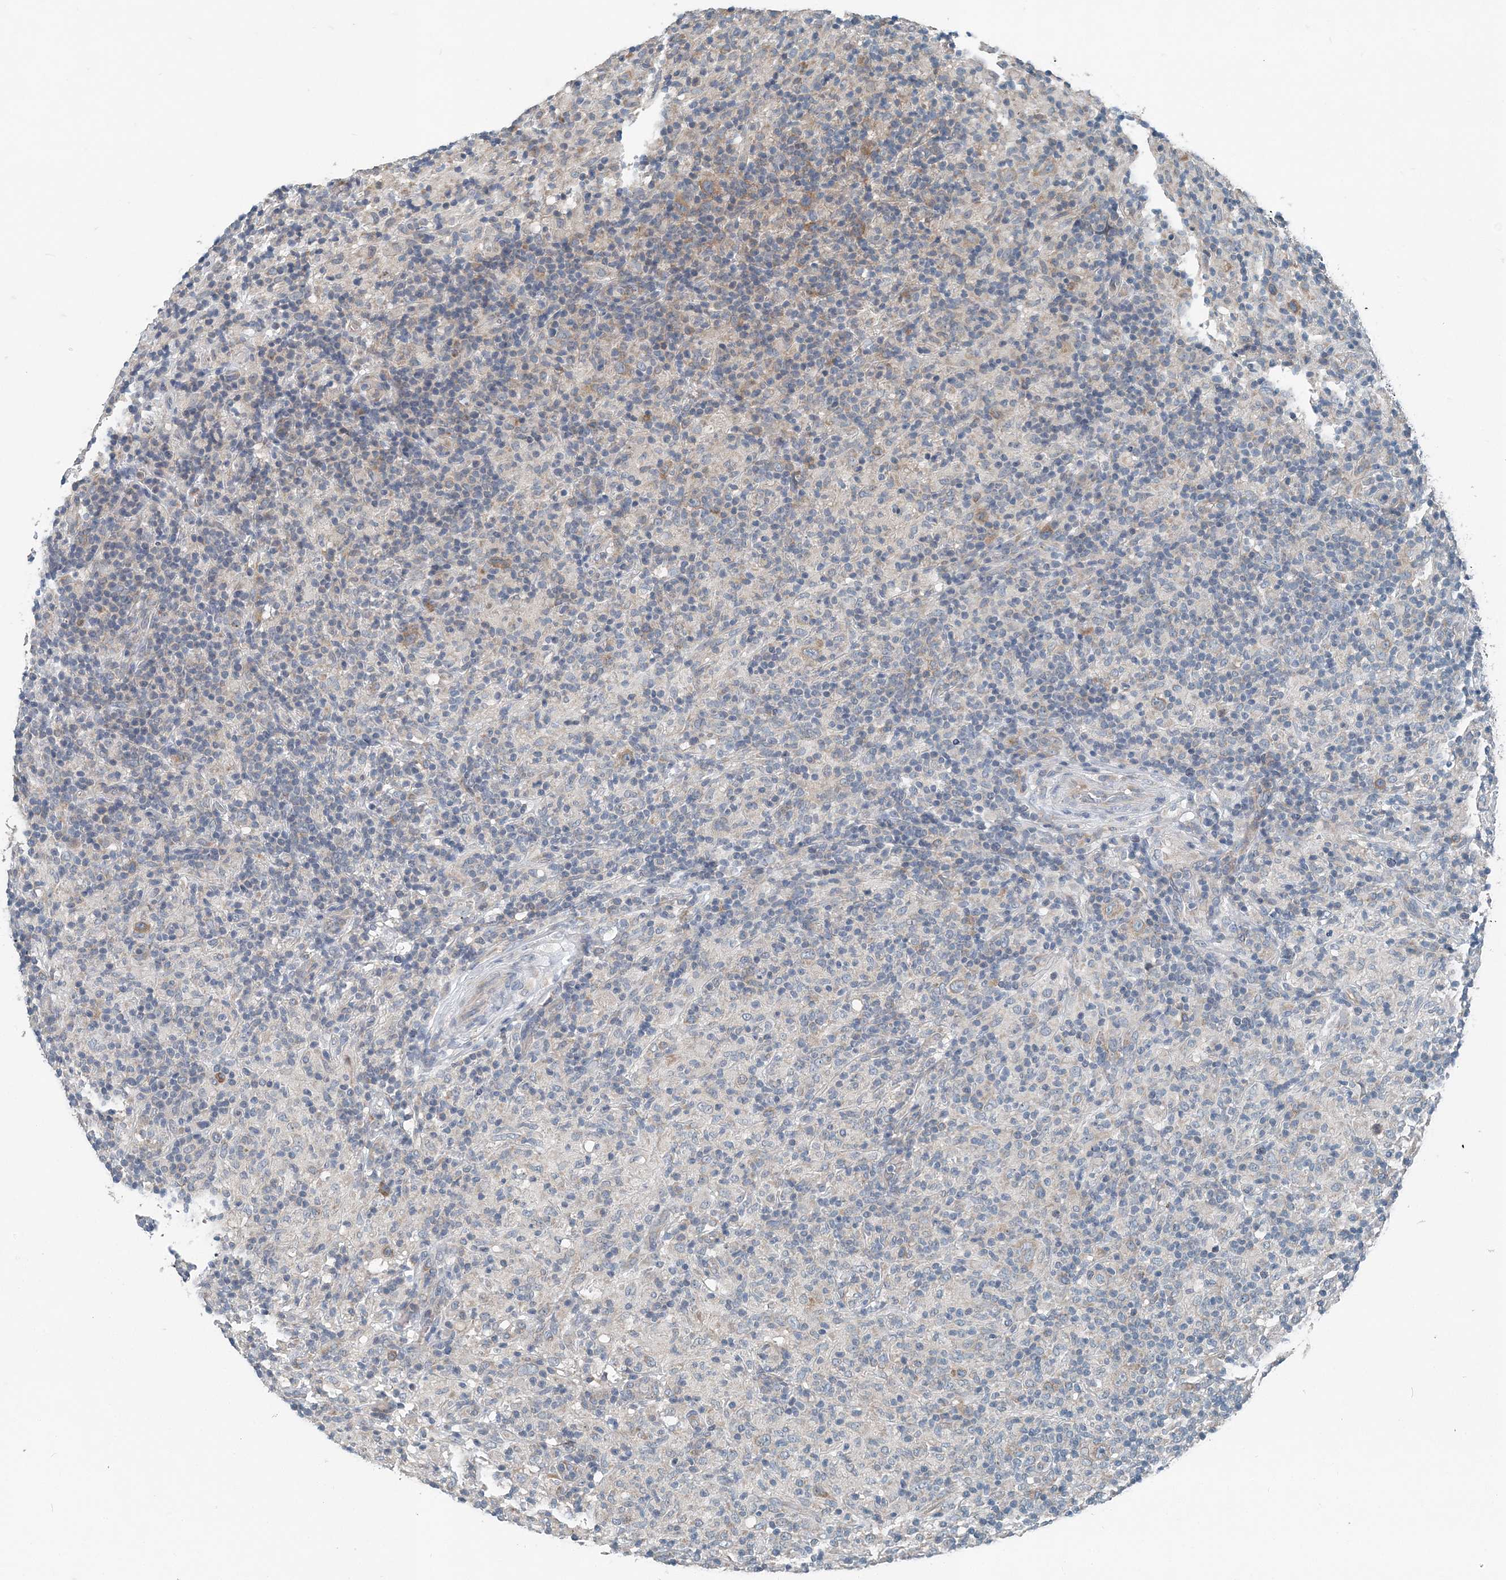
{"staining": {"intensity": "weak", "quantity": "25%-75%", "location": "cytoplasmic/membranous"}, "tissue": "lymphoma", "cell_type": "Tumor cells", "image_type": "cancer", "snomed": [{"axis": "morphology", "description": "Hodgkin's disease, NOS"}, {"axis": "topography", "description": "Lymph node"}], "caption": "High-magnification brightfield microscopy of lymphoma stained with DAB (brown) and counterstained with hematoxylin (blue). tumor cells exhibit weak cytoplasmic/membranous expression is identified in about25%-75% of cells.", "gene": "EEF1A2", "patient": {"sex": "male", "age": 70}}